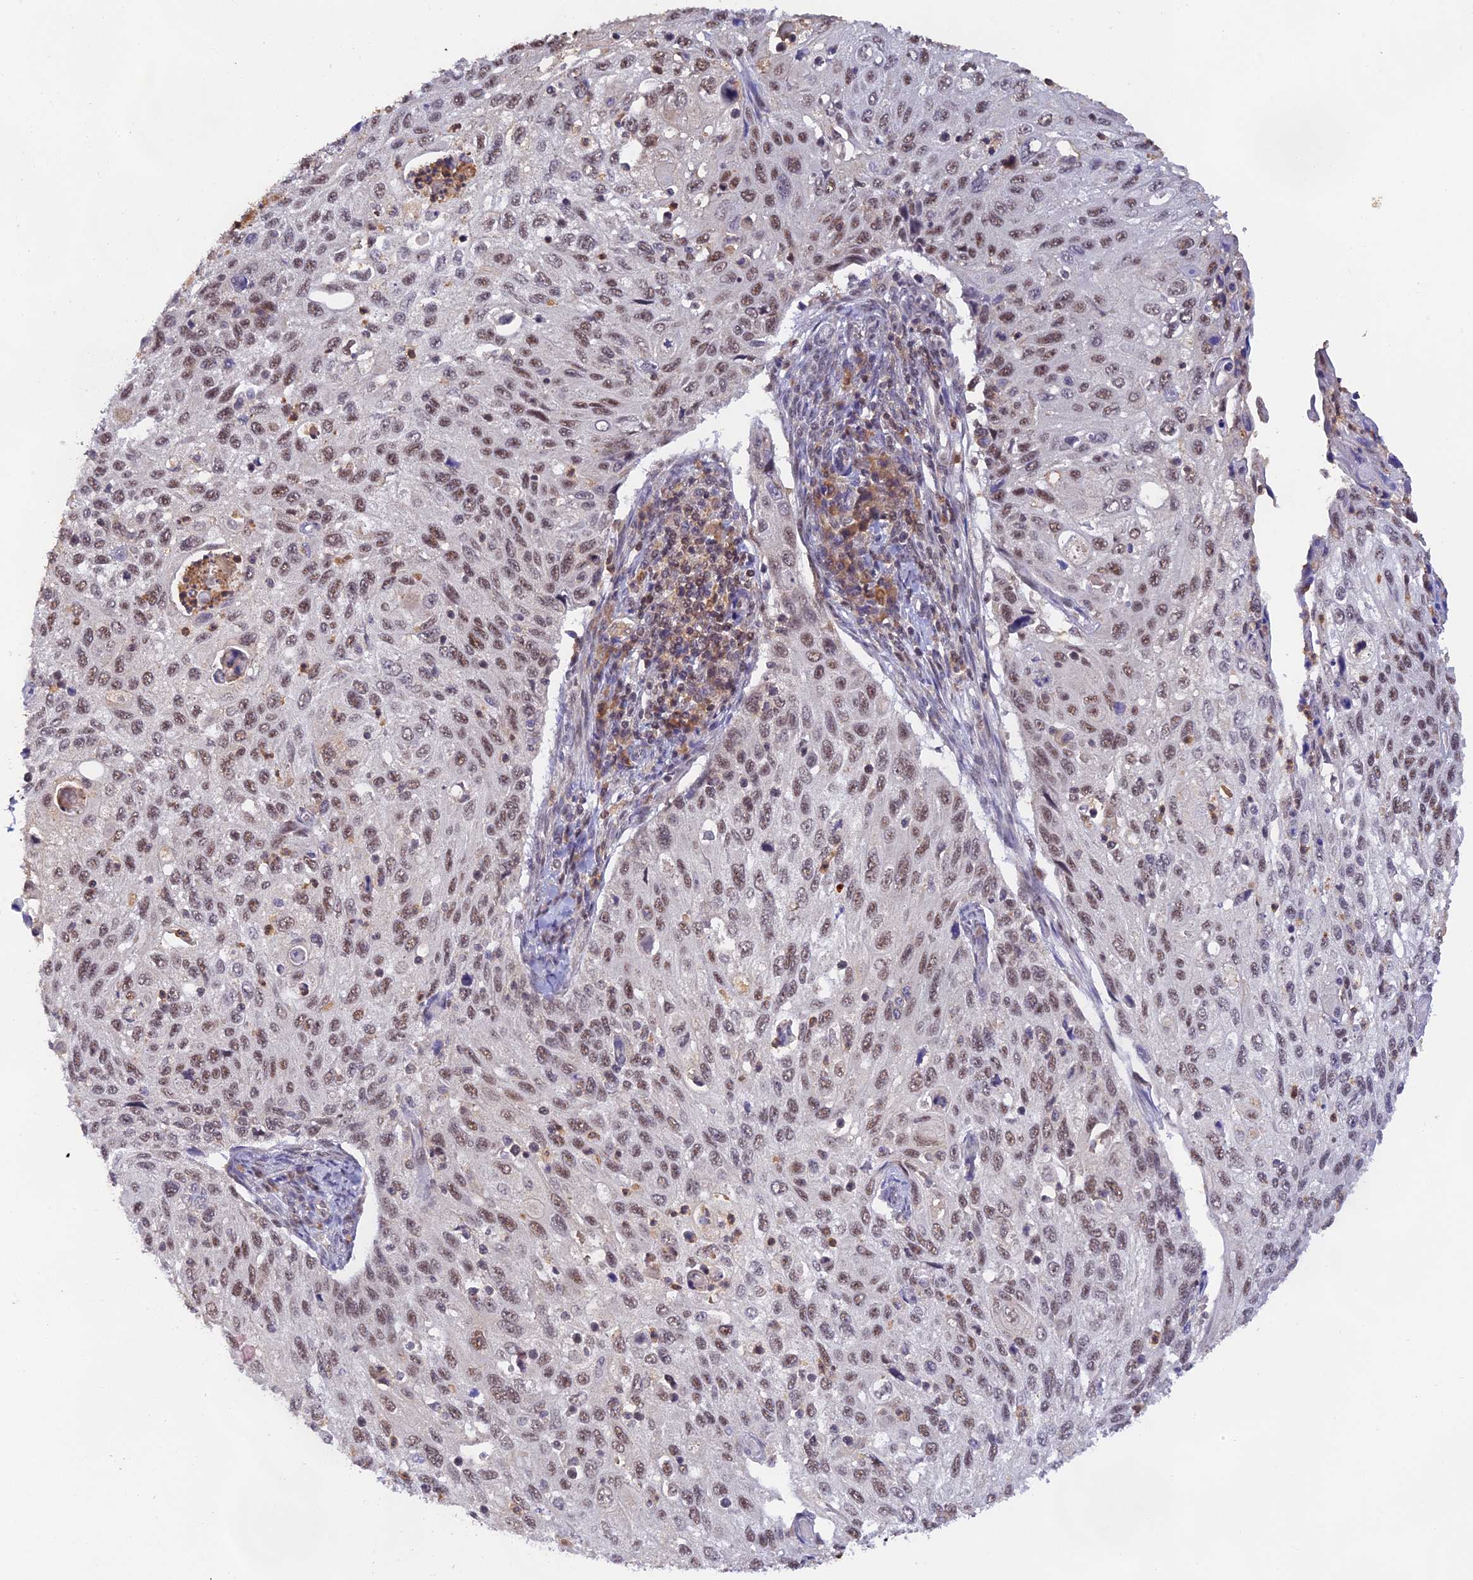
{"staining": {"intensity": "moderate", "quantity": "25%-75%", "location": "nuclear"}, "tissue": "cervical cancer", "cell_type": "Tumor cells", "image_type": "cancer", "snomed": [{"axis": "morphology", "description": "Squamous cell carcinoma, NOS"}, {"axis": "topography", "description": "Cervix"}], "caption": "DAB (3,3'-diaminobenzidine) immunohistochemical staining of human cervical cancer (squamous cell carcinoma) demonstrates moderate nuclear protein positivity in about 25%-75% of tumor cells.", "gene": "PEX16", "patient": {"sex": "female", "age": 70}}